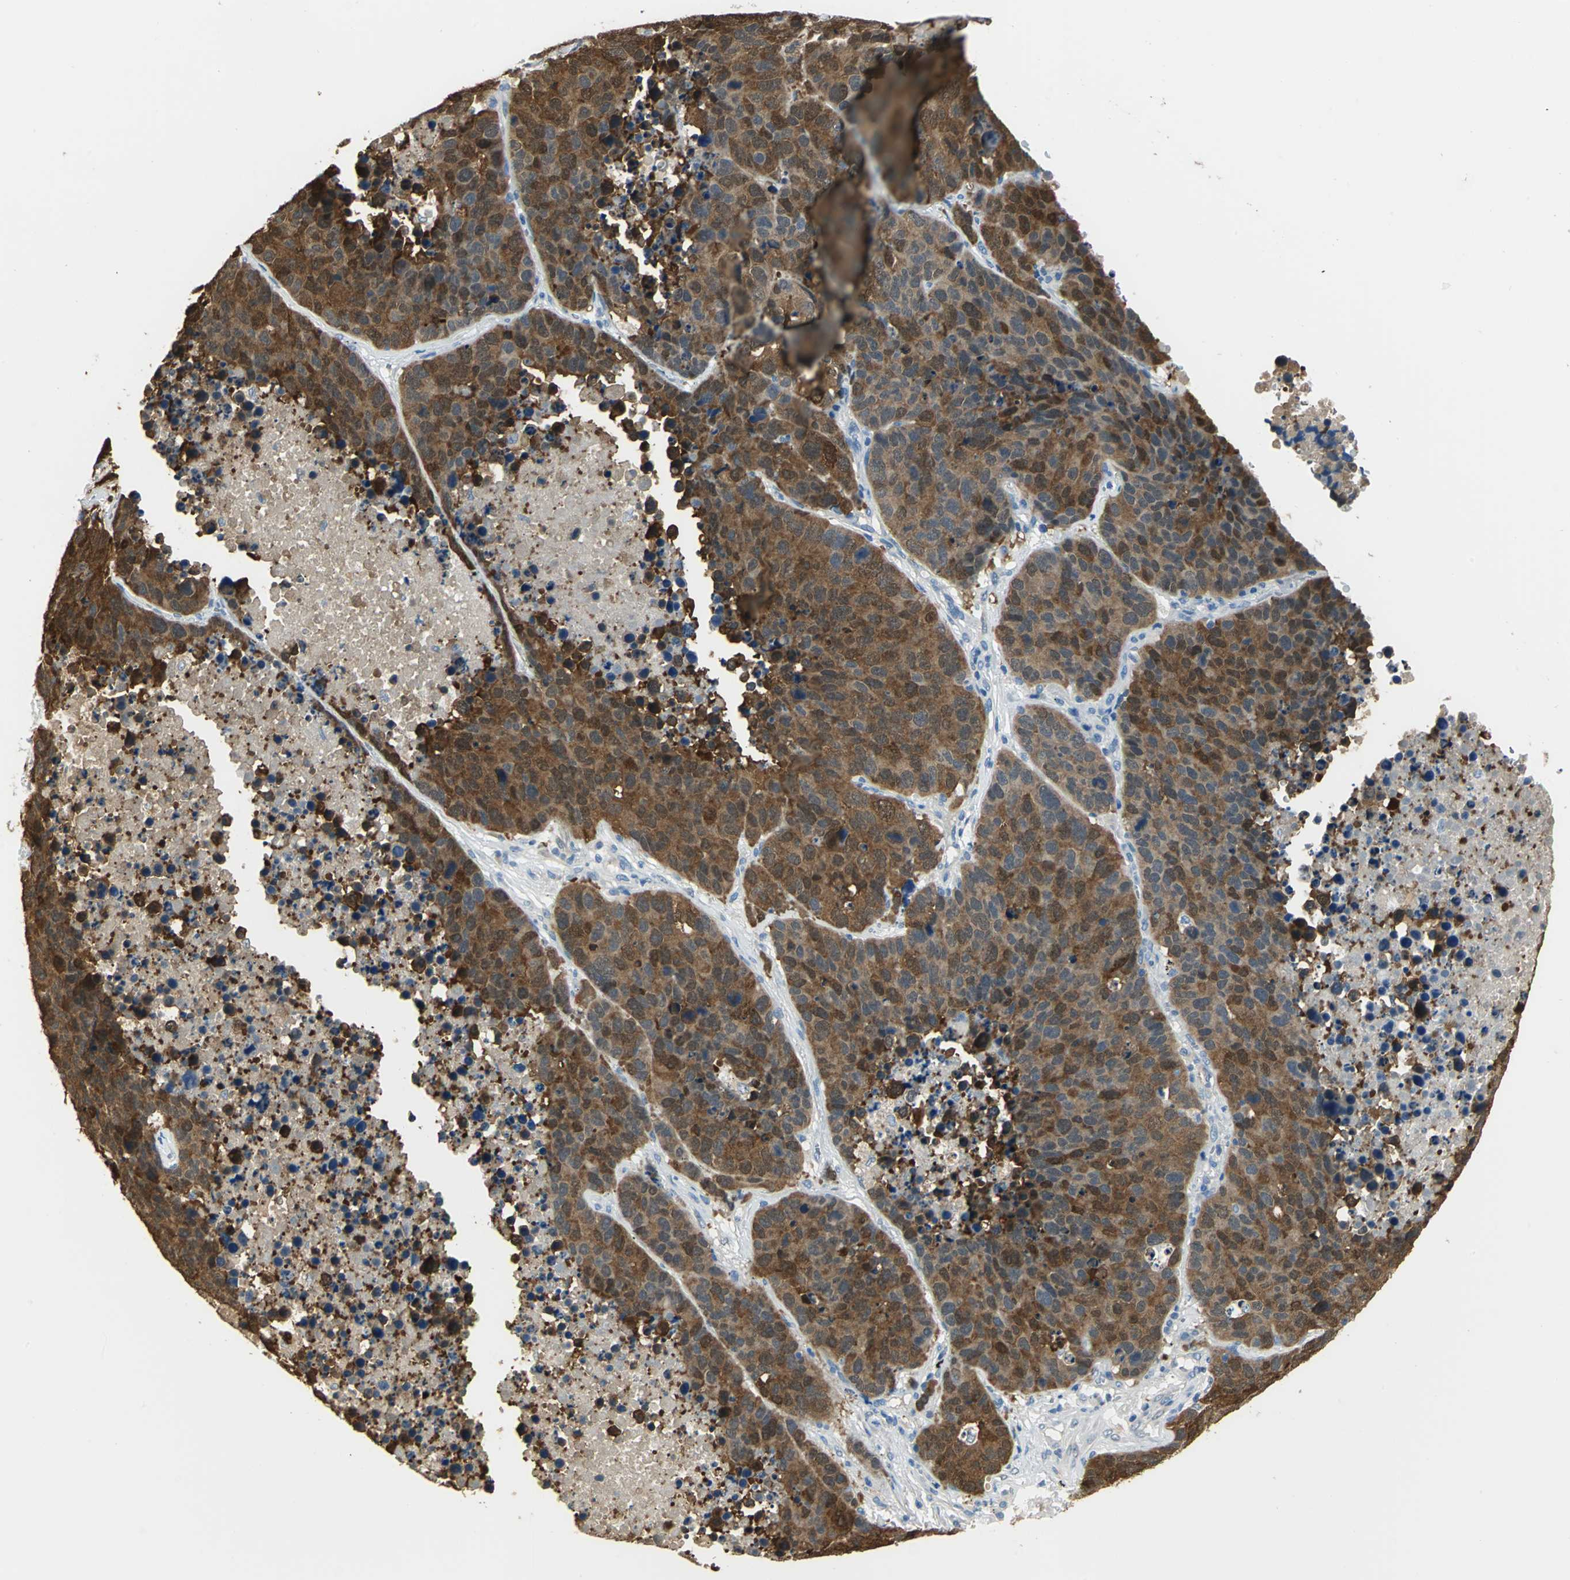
{"staining": {"intensity": "strong", "quantity": ">75%", "location": "cytoplasmic/membranous"}, "tissue": "carcinoid", "cell_type": "Tumor cells", "image_type": "cancer", "snomed": [{"axis": "morphology", "description": "Carcinoid, malignant, NOS"}, {"axis": "topography", "description": "Lung"}], "caption": "Immunohistochemistry (IHC) of human malignant carcinoid reveals high levels of strong cytoplasmic/membranous staining in about >75% of tumor cells. The staining was performed using DAB (3,3'-diaminobenzidine) to visualize the protein expression in brown, while the nuclei were stained in blue with hematoxylin (Magnification: 20x).", "gene": "UCHL1", "patient": {"sex": "male", "age": 60}}